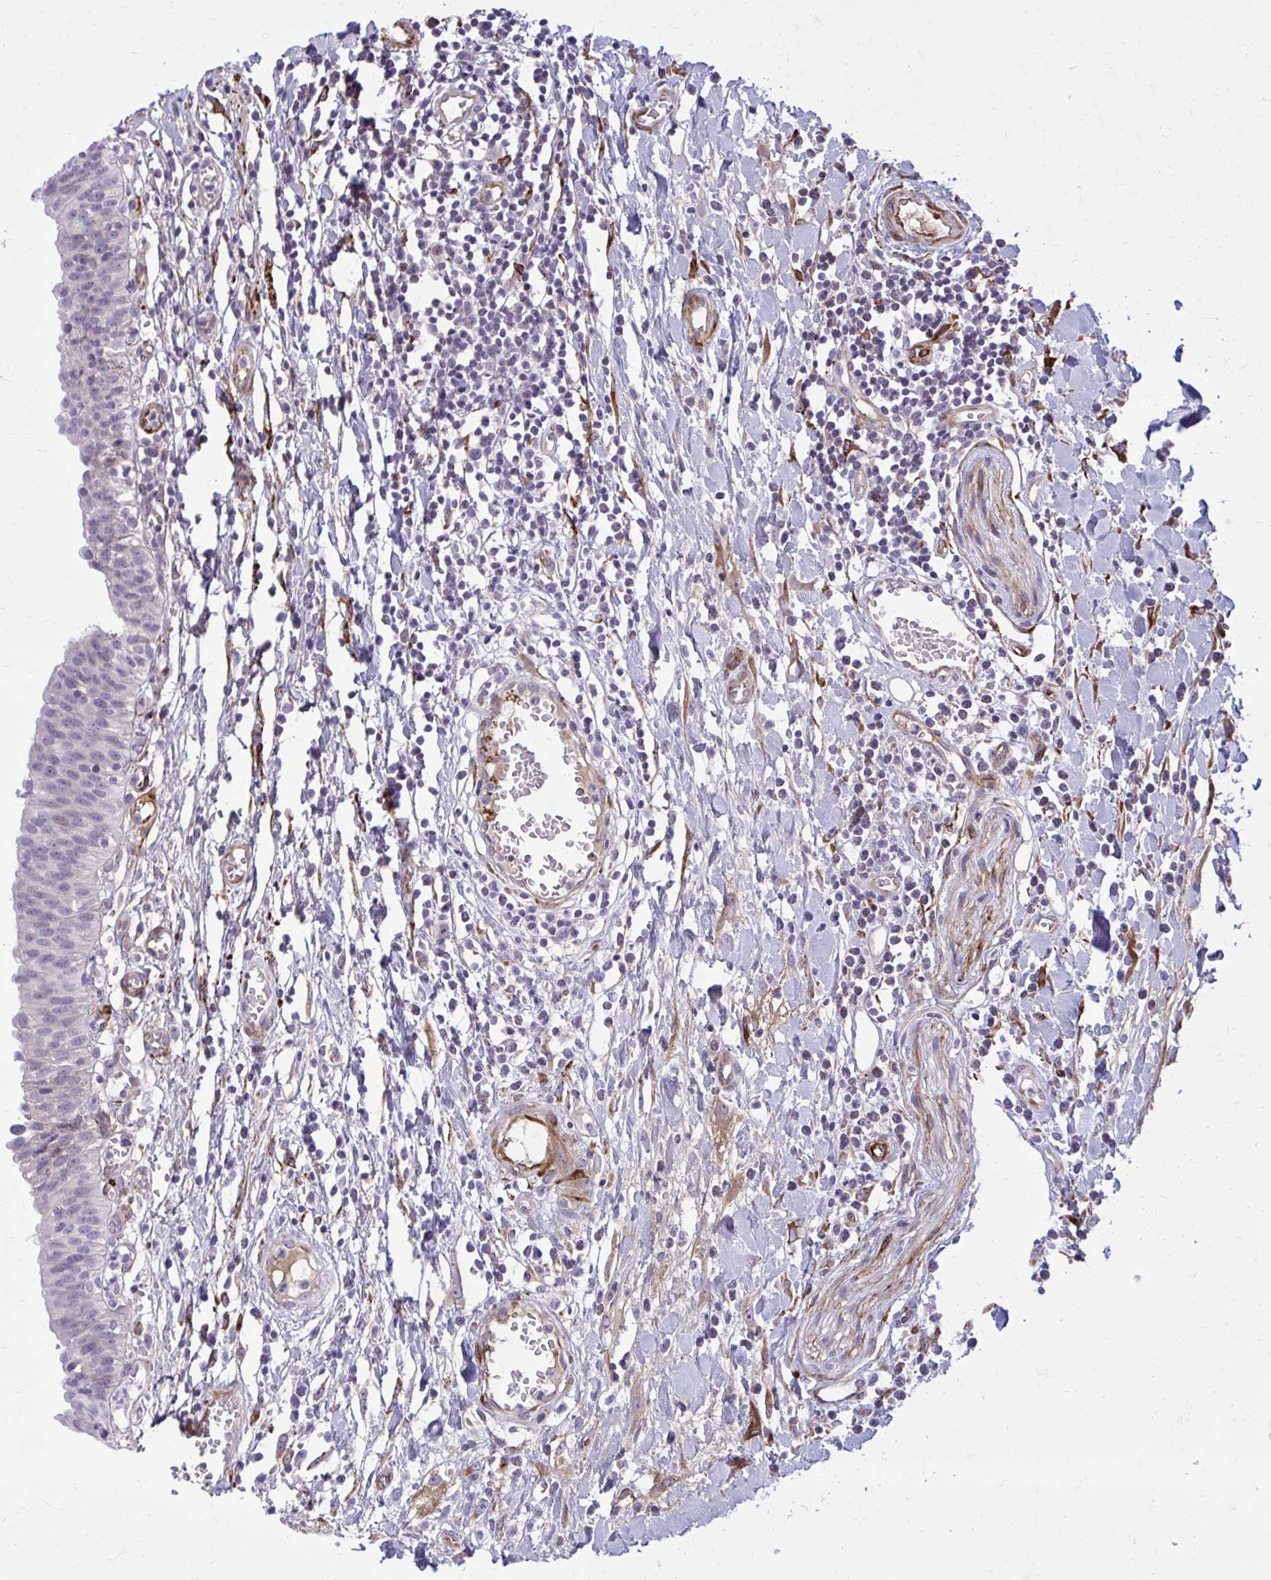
{"staining": {"intensity": "negative", "quantity": "none", "location": "none"}, "tissue": "urinary bladder", "cell_type": "Urothelial cells", "image_type": "normal", "snomed": [{"axis": "morphology", "description": "Normal tissue, NOS"}, {"axis": "topography", "description": "Urinary bladder"}], "caption": "IHC photomicrograph of unremarkable urinary bladder stained for a protein (brown), which exhibits no staining in urothelial cells.", "gene": "BEND5", "patient": {"sex": "male", "age": 64}}